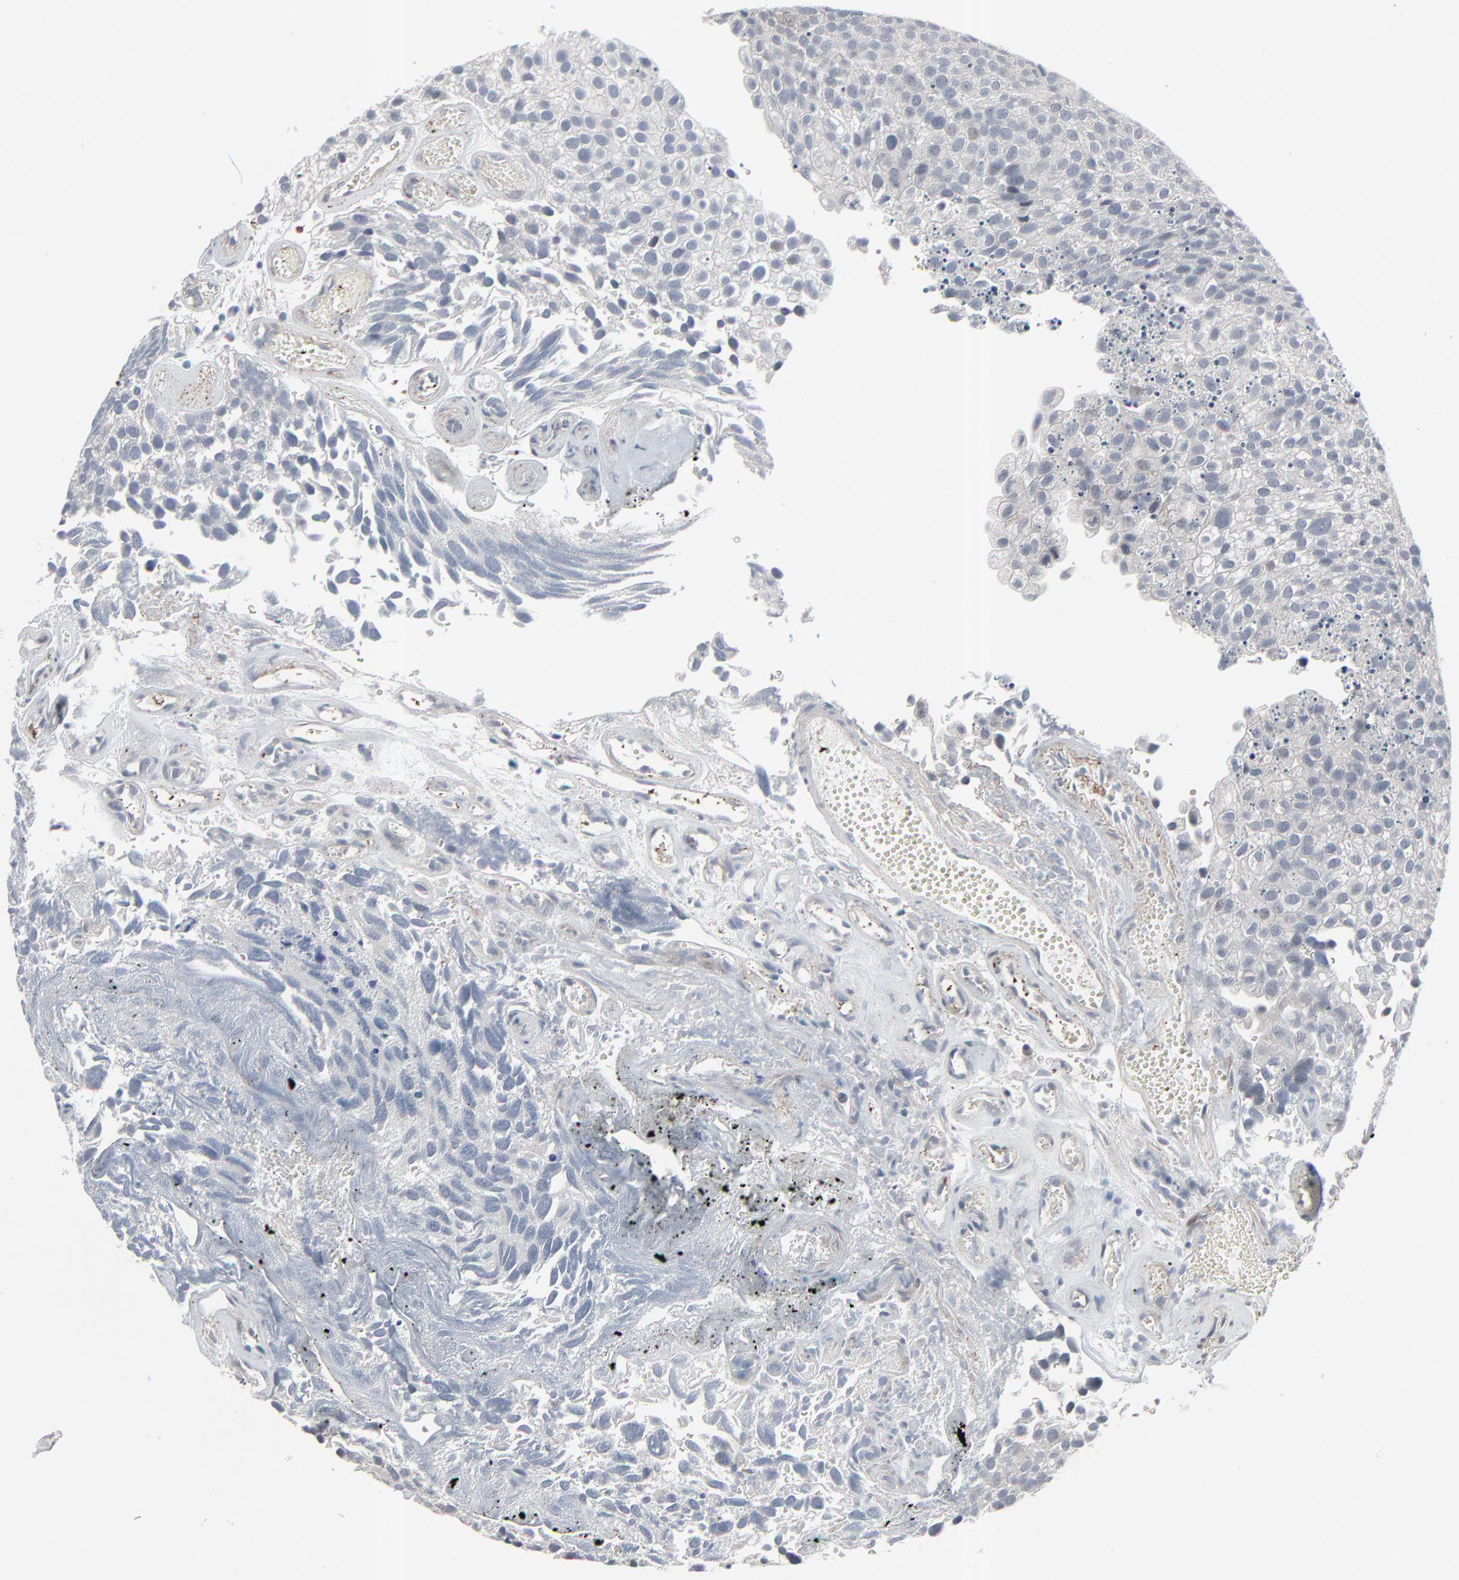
{"staining": {"intensity": "negative", "quantity": "none", "location": "none"}, "tissue": "urothelial cancer", "cell_type": "Tumor cells", "image_type": "cancer", "snomed": [{"axis": "morphology", "description": "Urothelial carcinoma, High grade"}, {"axis": "topography", "description": "Urinary bladder"}], "caption": "Human urothelial cancer stained for a protein using immunohistochemistry (IHC) displays no staining in tumor cells.", "gene": "NEUROD1", "patient": {"sex": "male", "age": 72}}